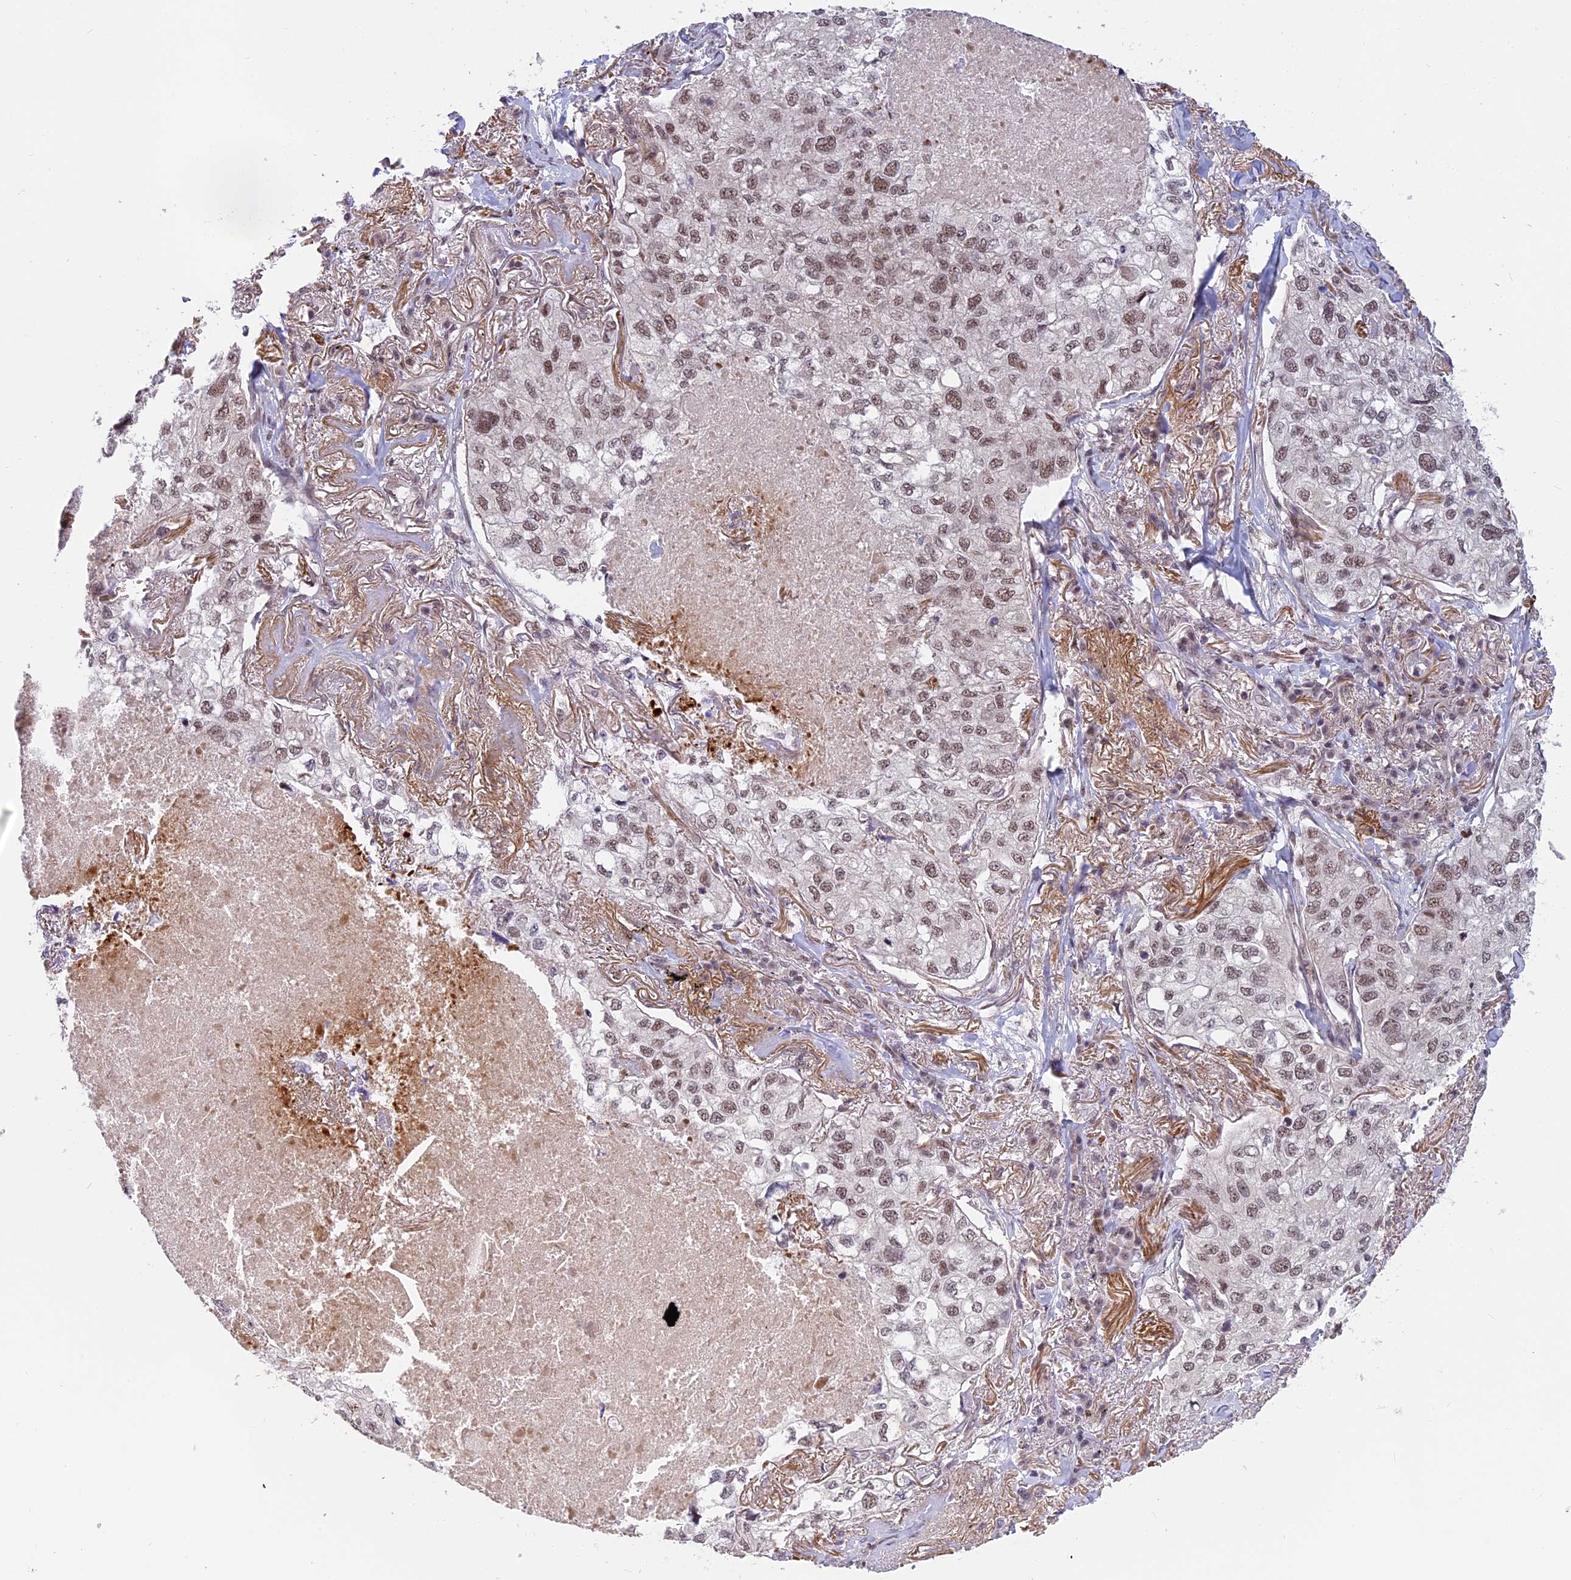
{"staining": {"intensity": "moderate", "quantity": ">75%", "location": "nuclear"}, "tissue": "lung cancer", "cell_type": "Tumor cells", "image_type": "cancer", "snomed": [{"axis": "morphology", "description": "Adenocarcinoma, NOS"}, {"axis": "topography", "description": "Lung"}], "caption": "Adenocarcinoma (lung) stained with a protein marker shows moderate staining in tumor cells.", "gene": "POLR2C", "patient": {"sex": "male", "age": 65}}